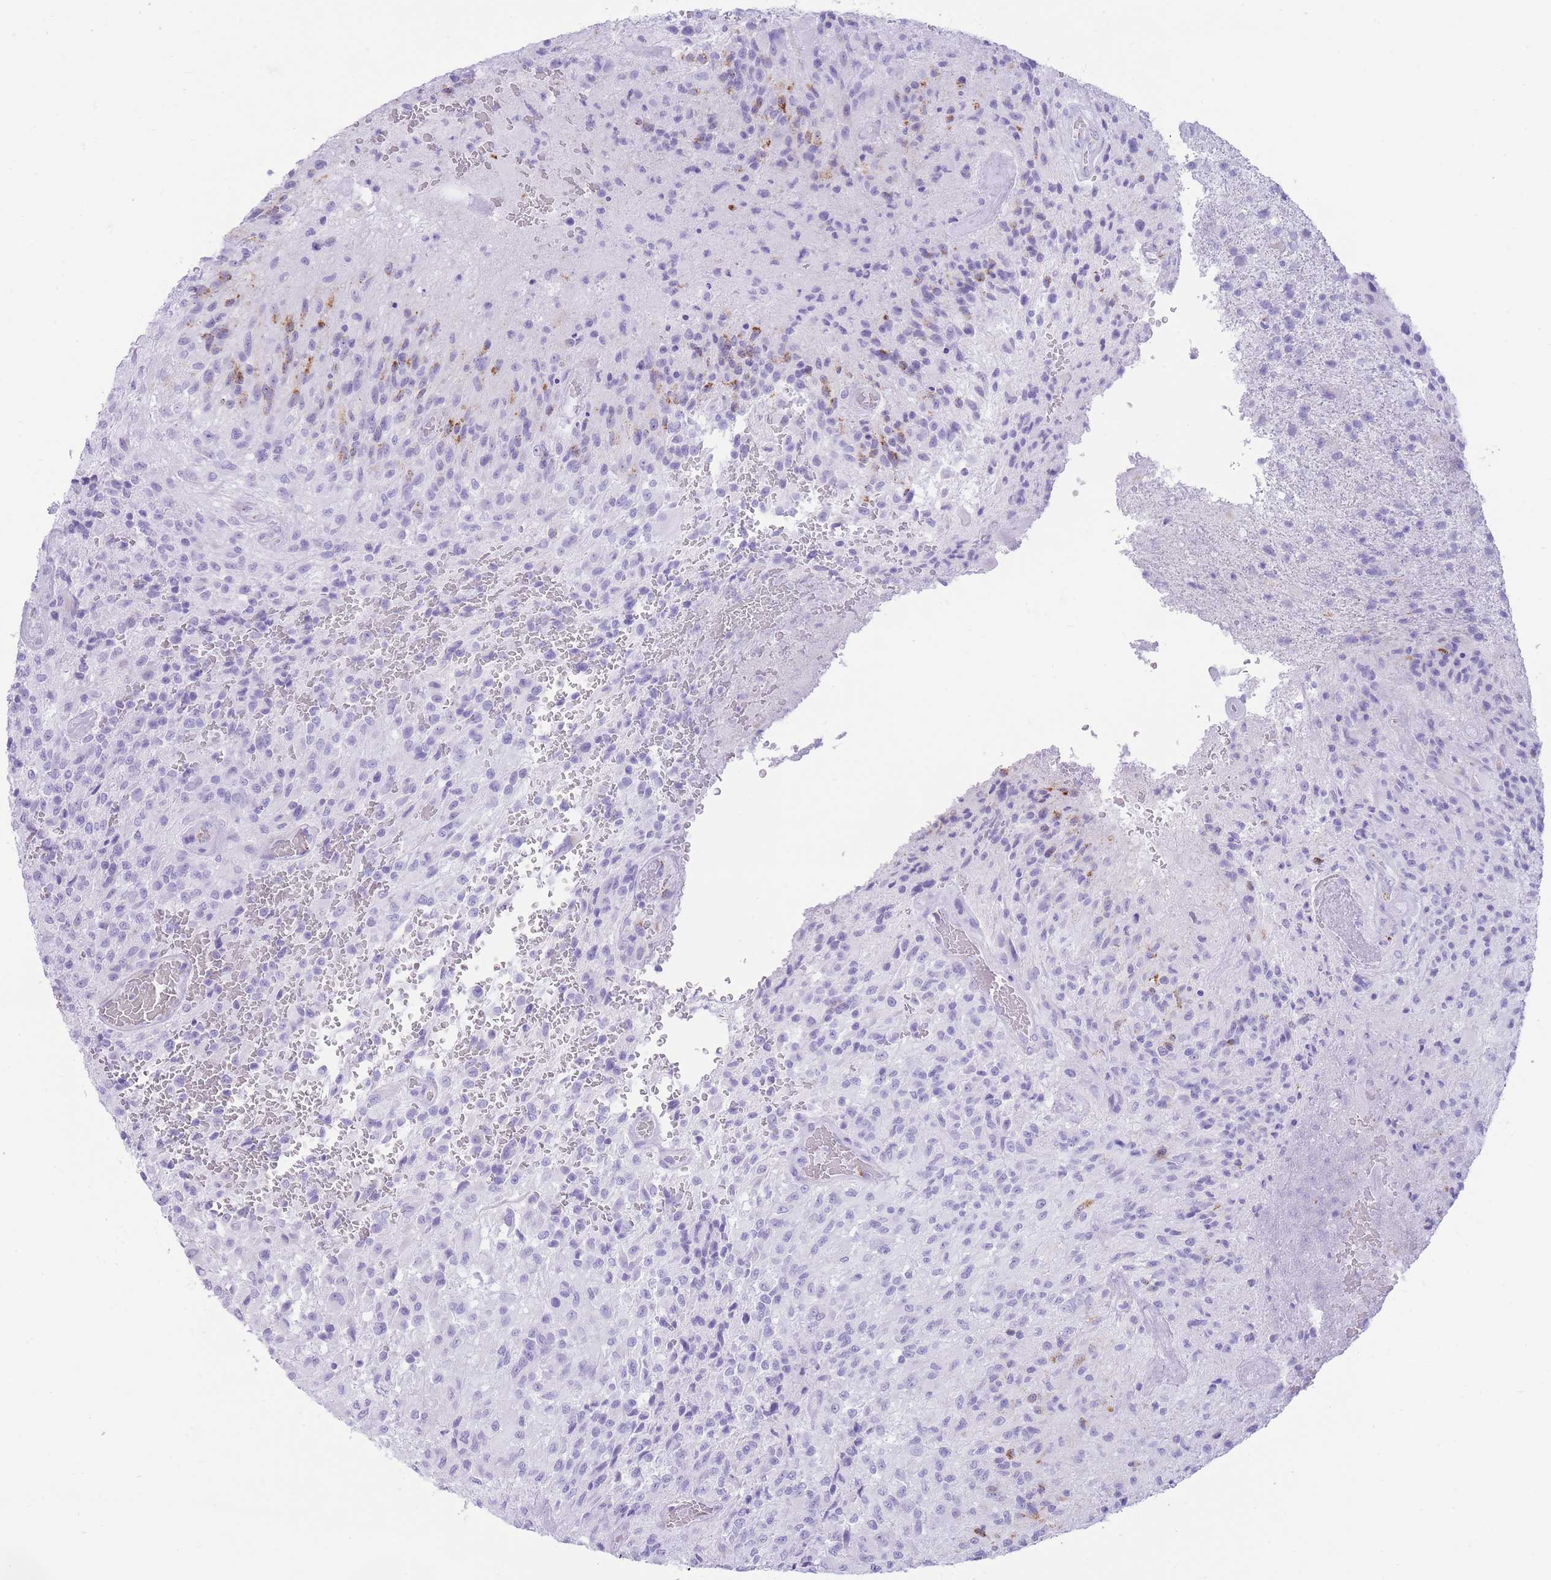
{"staining": {"intensity": "negative", "quantity": "none", "location": "none"}, "tissue": "glioma", "cell_type": "Tumor cells", "image_type": "cancer", "snomed": [{"axis": "morphology", "description": "Normal tissue, NOS"}, {"axis": "morphology", "description": "Glioma, malignant, High grade"}, {"axis": "topography", "description": "Cerebral cortex"}], "caption": "This is a micrograph of IHC staining of high-grade glioma (malignant), which shows no staining in tumor cells. Brightfield microscopy of immunohistochemistry stained with DAB (brown) and hematoxylin (blue), captured at high magnification.", "gene": "ELOA2", "patient": {"sex": "male", "age": 56}}